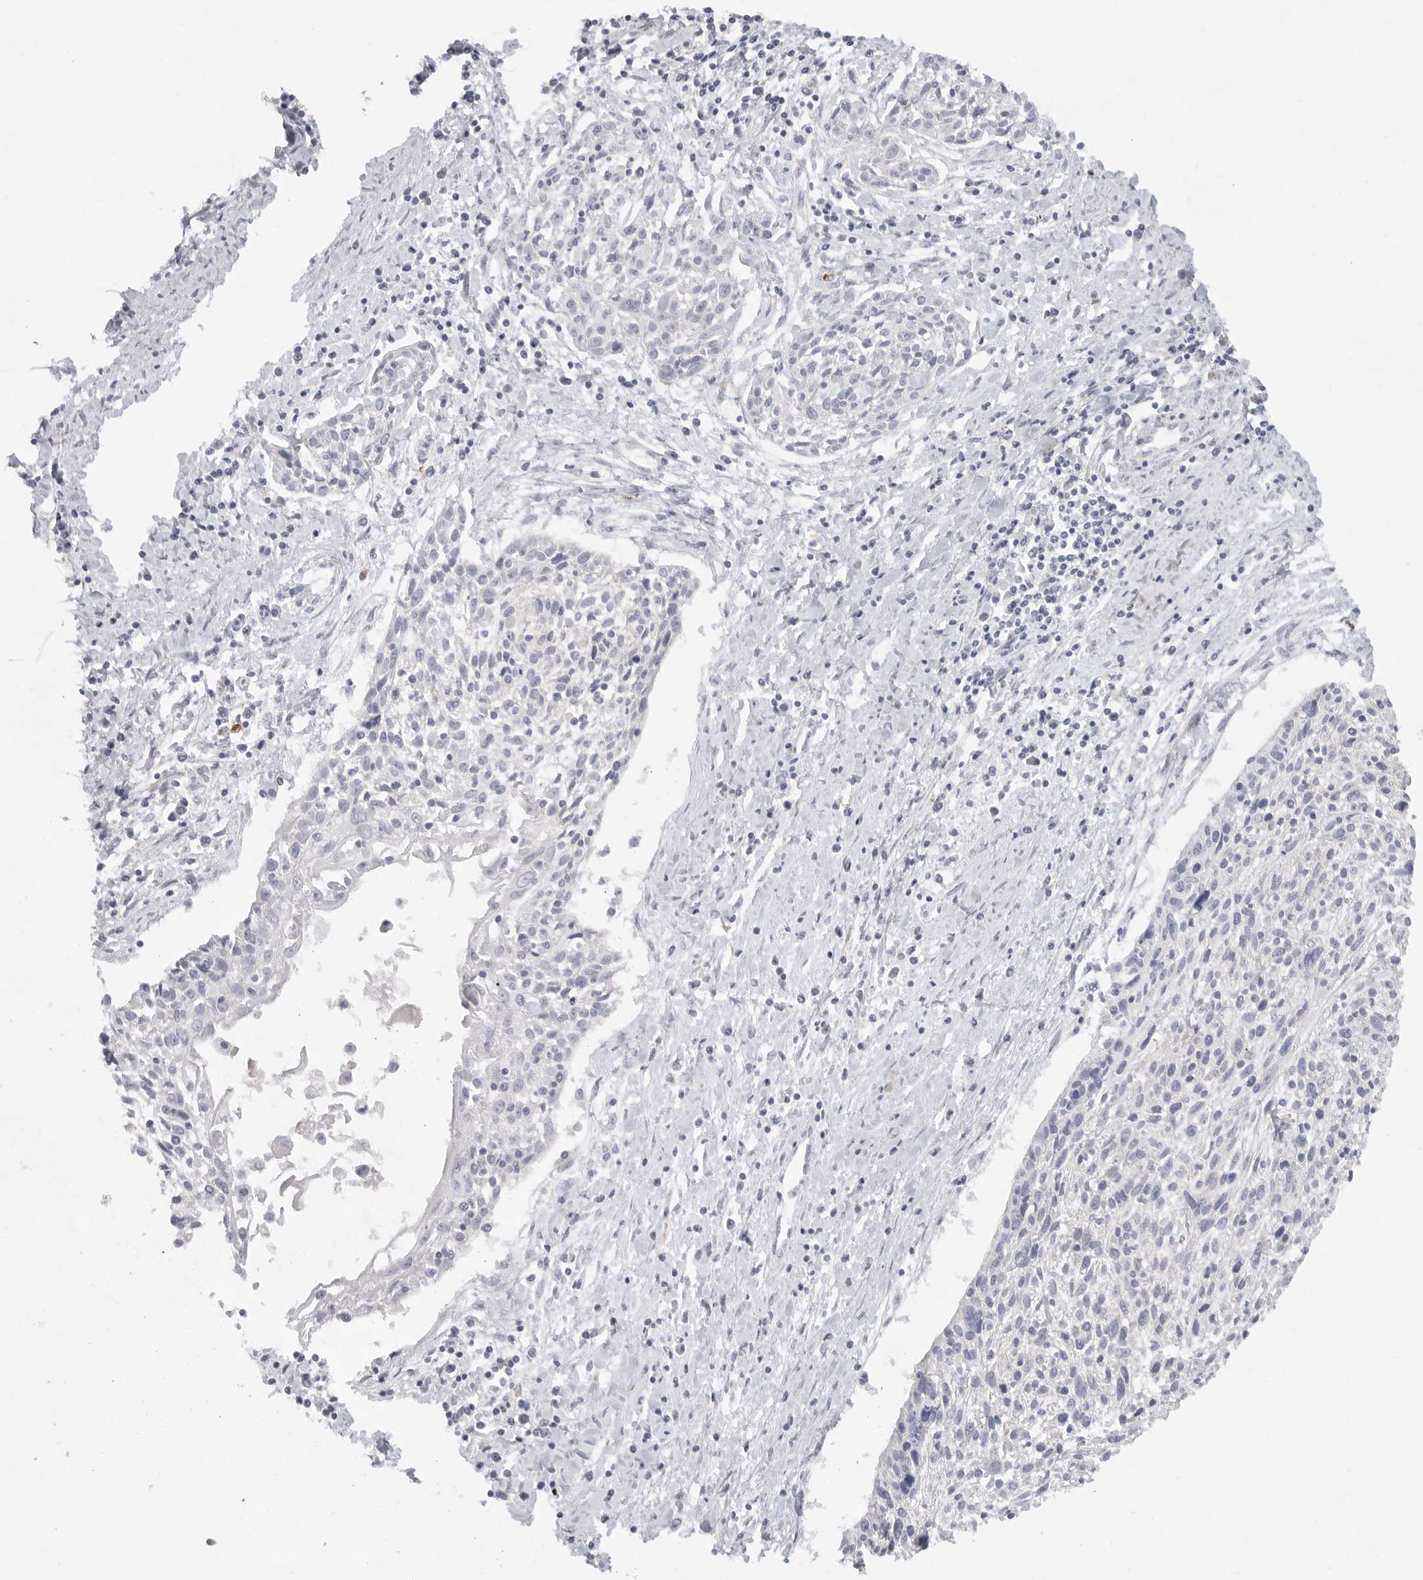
{"staining": {"intensity": "negative", "quantity": "none", "location": "none"}, "tissue": "cervical cancer", "cell_type": "Tumor cells", "image_type": "cancer", "snomed": [{"axis": "morphology", "description": "Squamous cell carcinoma, NOS"}, {"axis": "topography", "description": "Cervix"}], "caption": "IHC micrograph of squamous cell carcinoma (cervical) stained for a protein (brown), which demonstrates no positivity in tumor cells.", "gene": "ELP3", "patient": {"sex": "female", "age": 51}}